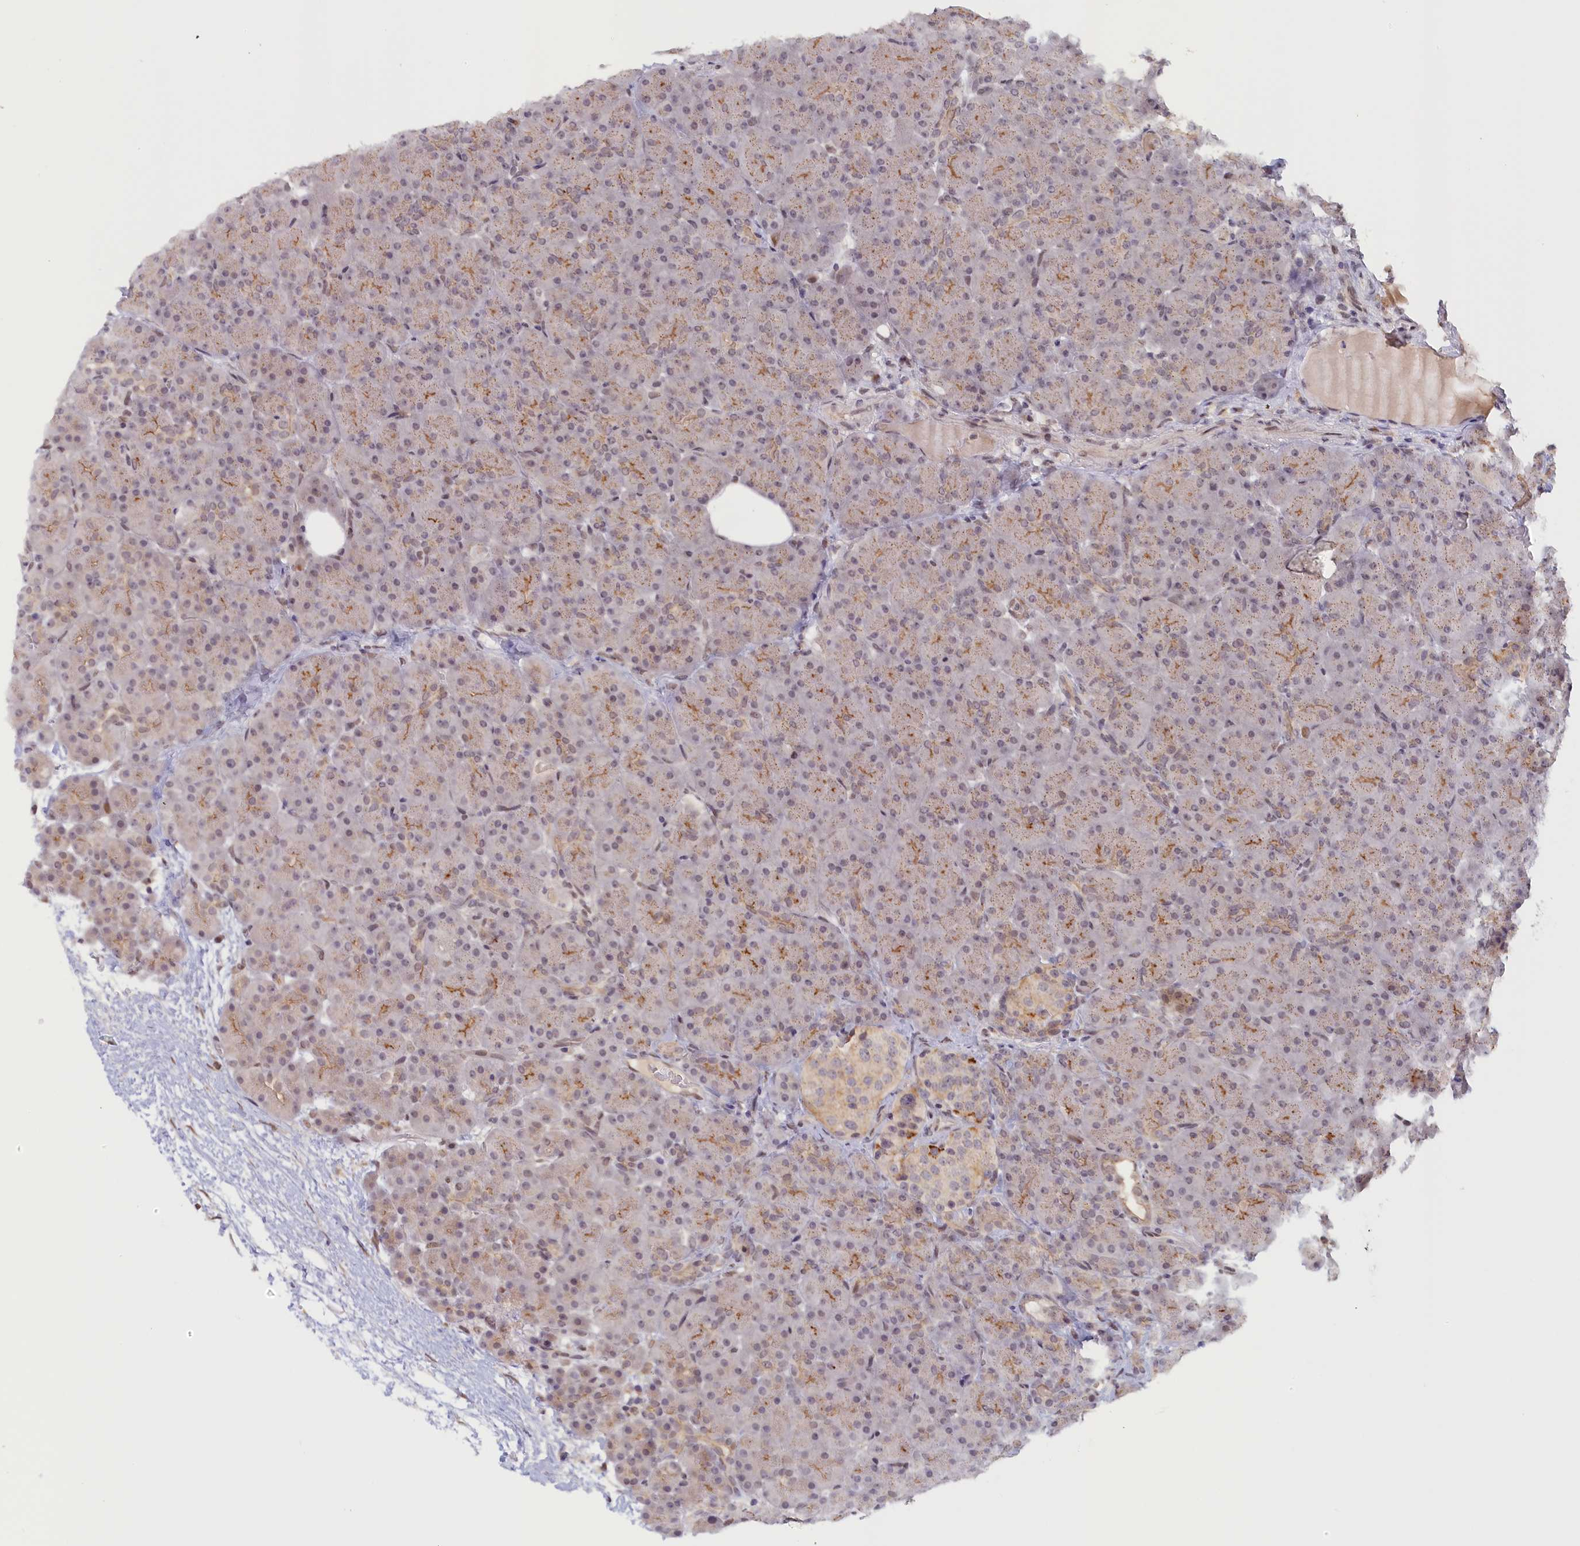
{"staining": {"intensity": "moderate", "quantity": "<25%", "location": "cytoplasmic/membranous"}, "tissue": "pancreas", "cell_type": "Exocrine glandular cells", "image_type": "normal", "snomed": [{"axis": "morphology", "description": "Normal tissue, NOS"}, {"axis": "topography", "description": "Pancreas"}], "caption": "This is a photomicrograph of immunohistochemistry (IHC) staining of normal pancreas, which shows moderate staining in the cytoplasmic/membranous of exocrine glandular cells.", "gene": "SEC31B", "patient": {"sex": "male", "age": 66}}